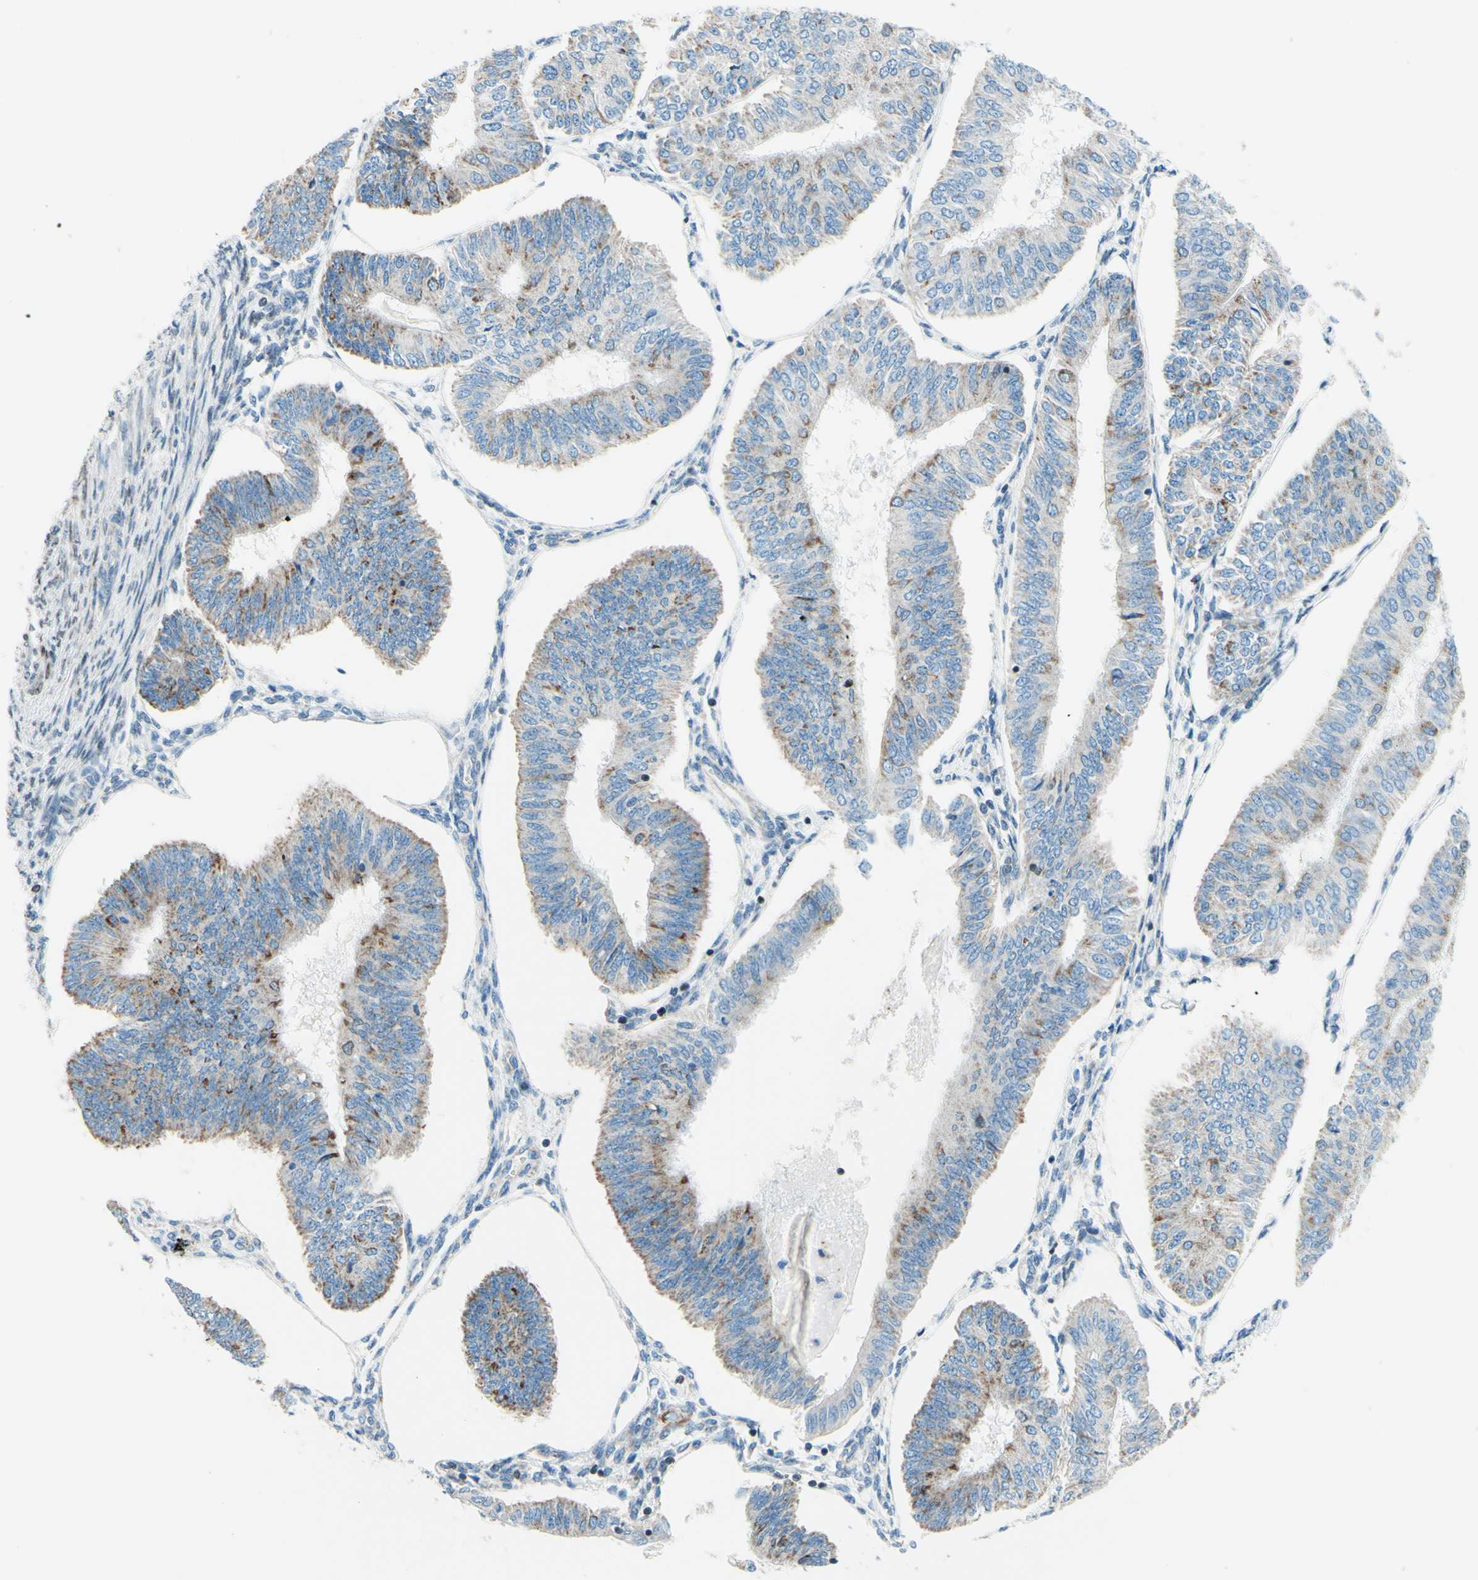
{"staining": {"intensity": "weak", "quantity": ">75%", "location": "cytoplasmic/membranous"}, "tissue": "endometrial cancer", "cell_type": "Tumor cells", "image_type": "cancer", "snomed": [{"axis": "morphology", "description": "Adenocarcinoma, NOS"}, {"axis": "topography", "description": "Endometrium"}], "caption": "Human endometrial adenocarcinoma stained with a protein marker shows weak staining in tumor cells.", "gene": "CBX7", "patient": {"sex": "female", "age": 58}}